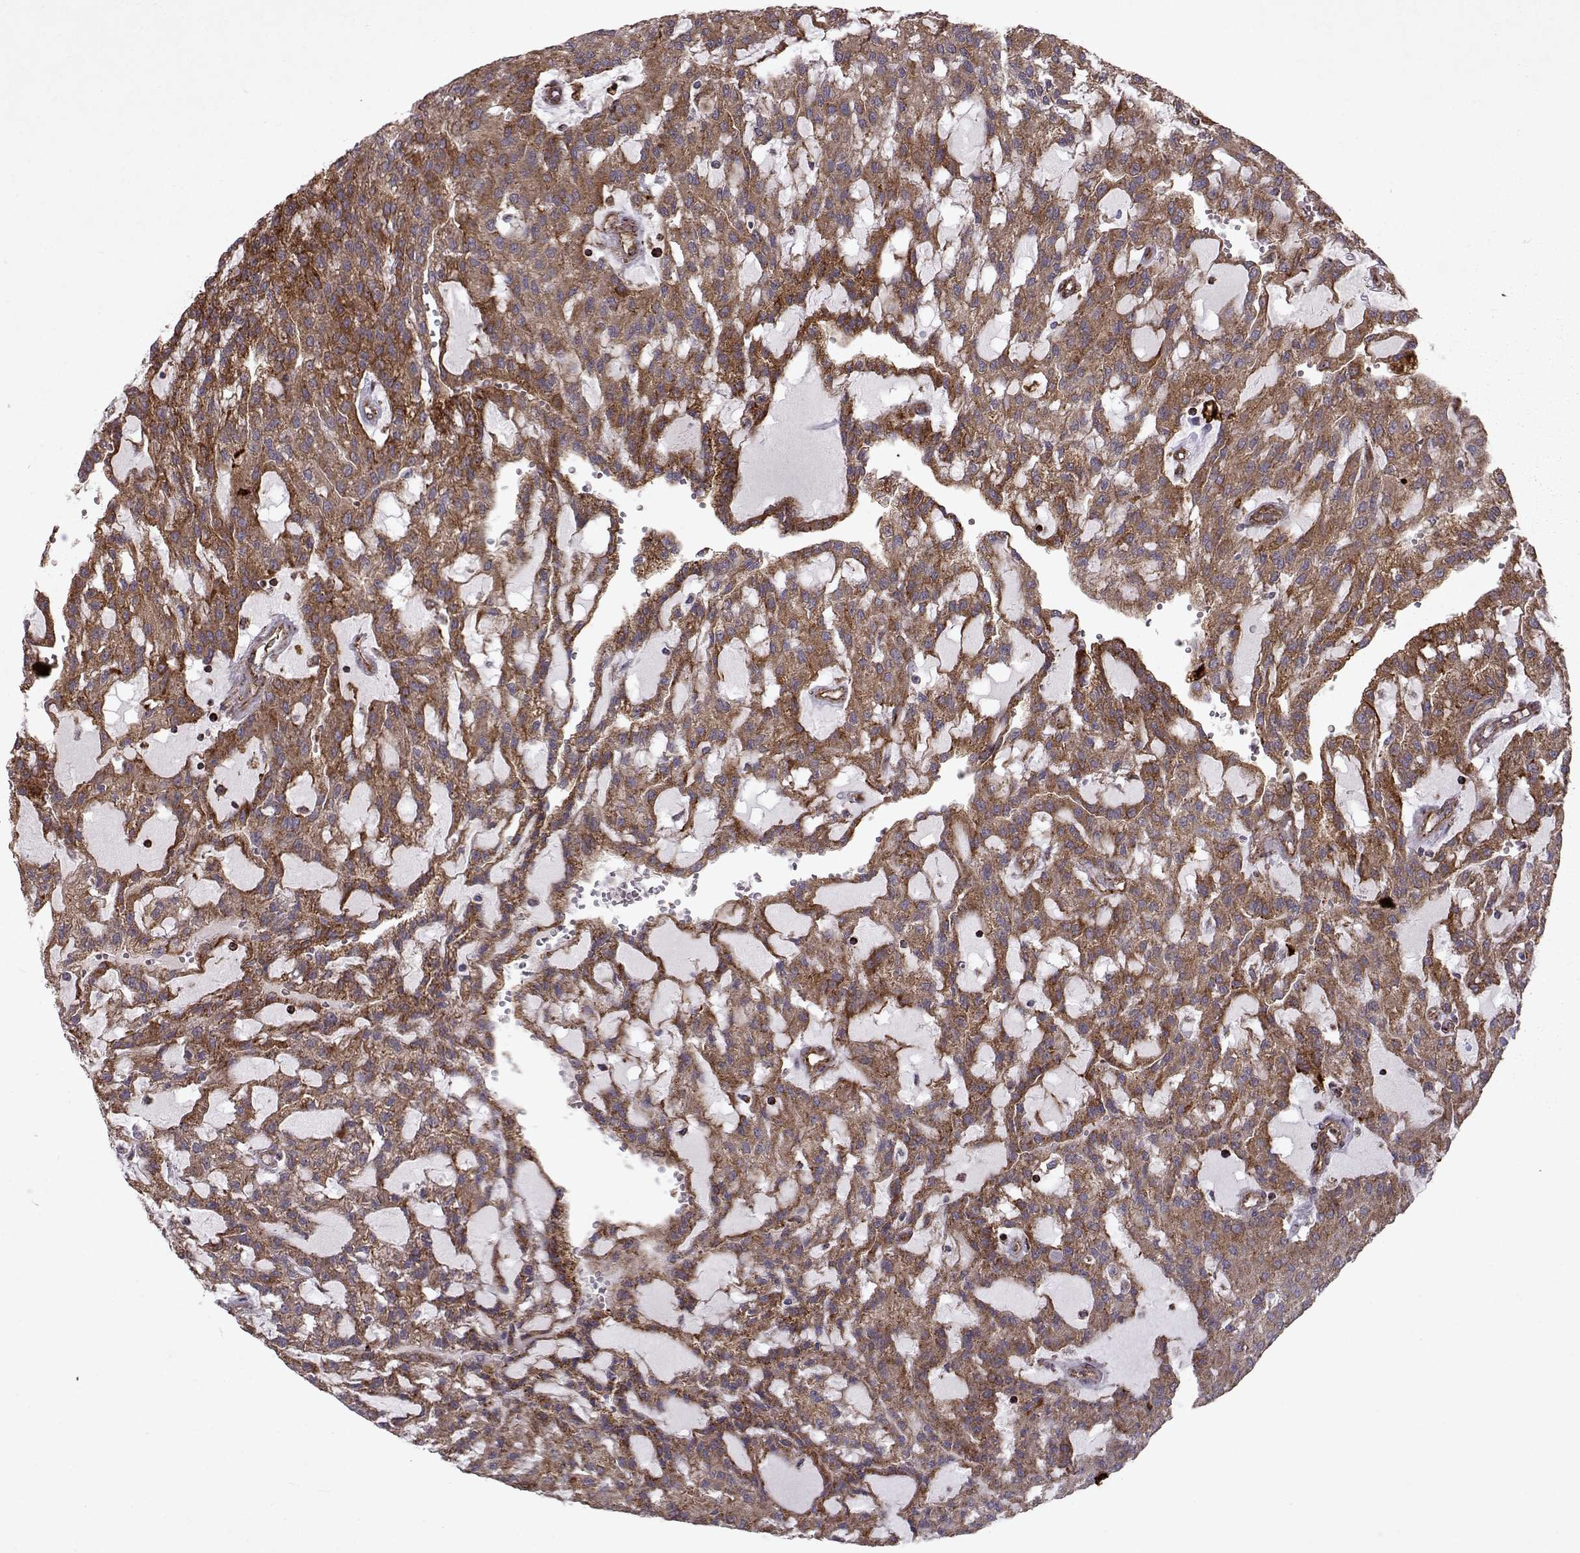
{"staining": {"intensity": "moderate", "quantity": ">75%", "location": "cytoplasmic/membranous"}, "tissue": "renal cancer", "cell_type": "Tumor cells", "image_type": "cancer", "snomed": [{"axis": "morphology", "description": "Adenocarcinoma, NOS"}, {"axis": "topography", "description": "Kidney"}], "caption": "An image showing moderate cytoplasmic/membranous expression in approximately >75% of tumor cells in renal cancer, as visualized by brown immunohistochemical staining.", "gene": "FXN", "patient": {"sex": "male", "age": 63}}